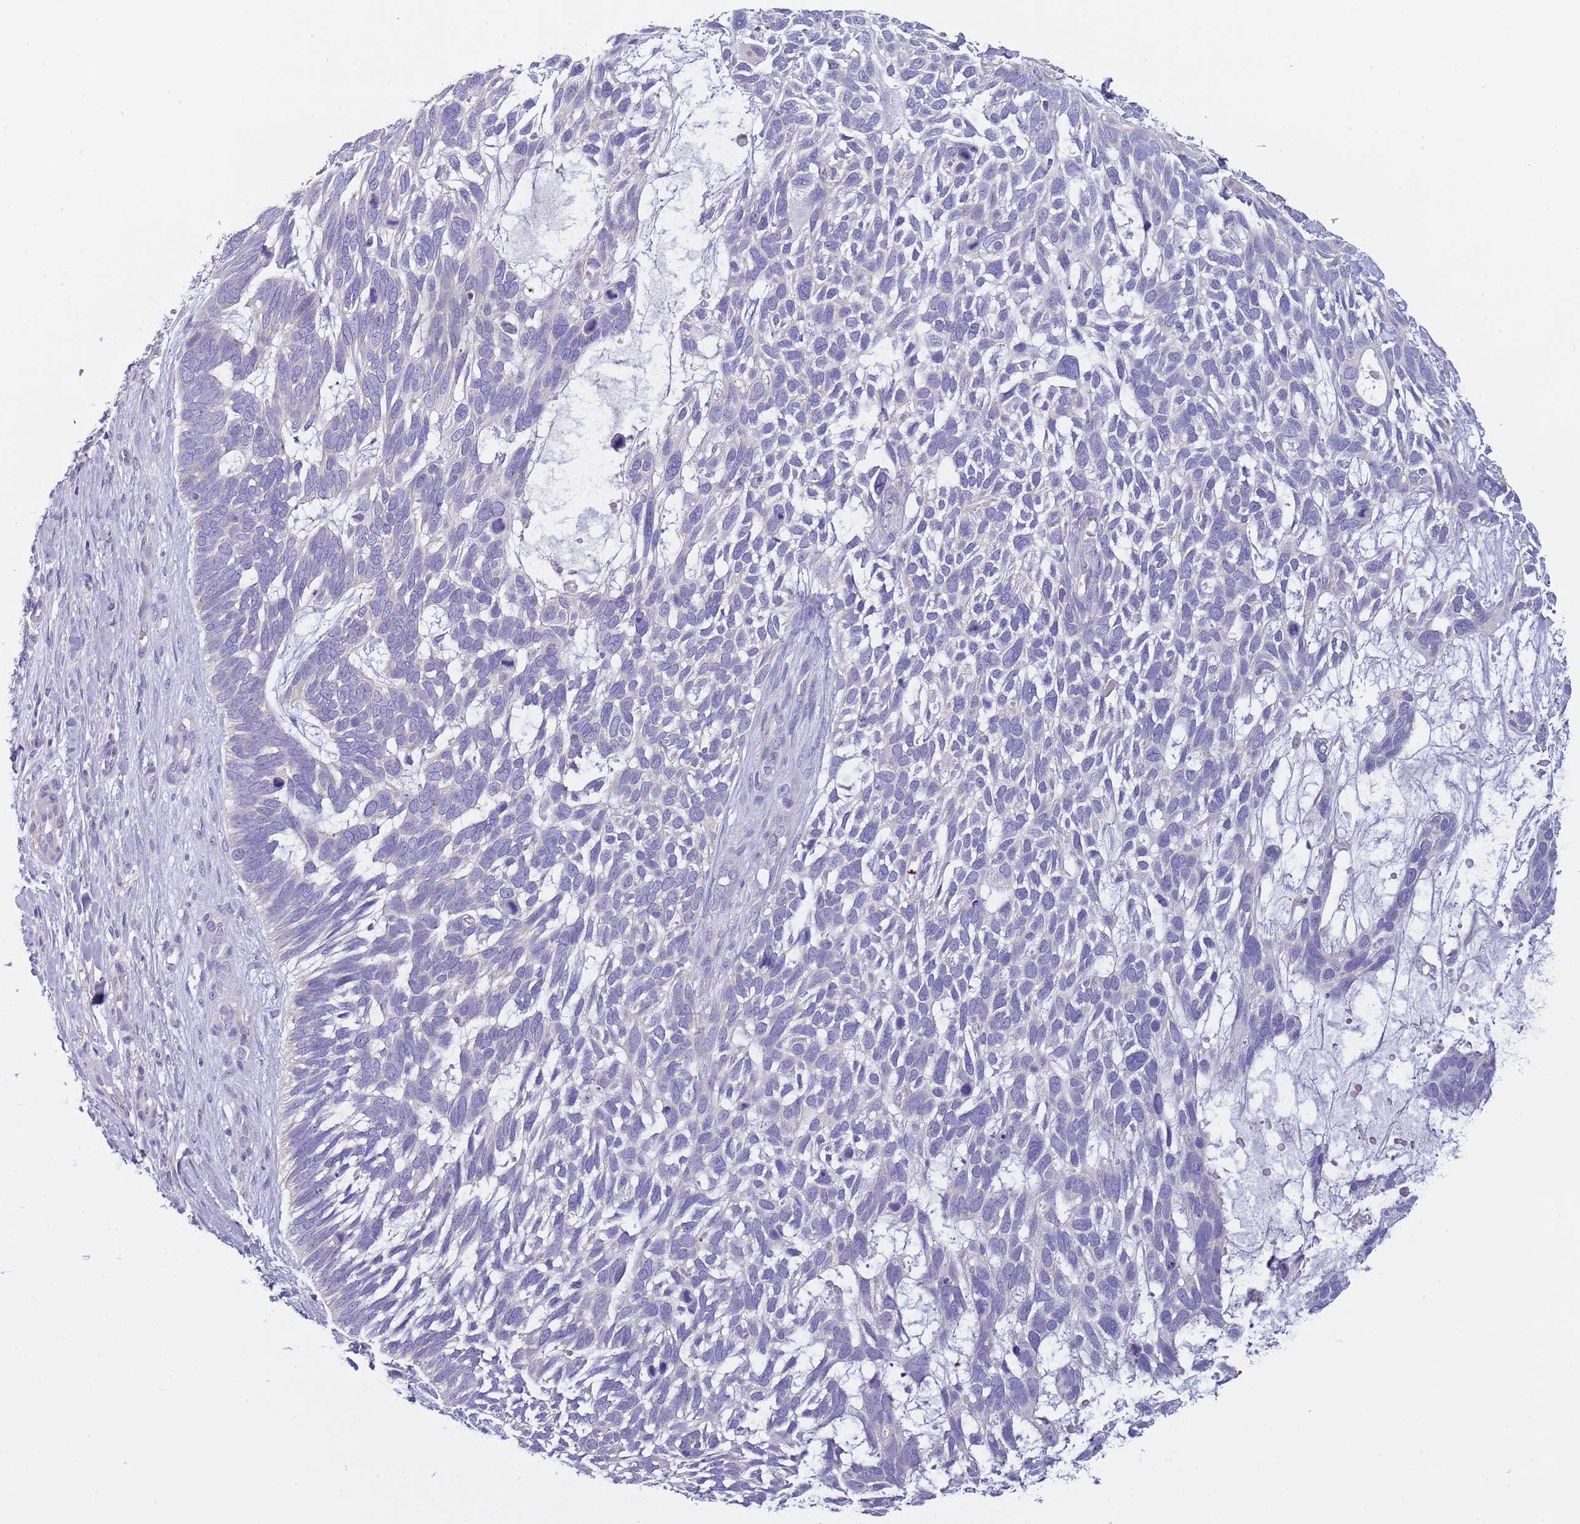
{"staining": {"intensity": "negative", "quantity": "none", "location": "none"}, "tissue": "skin cancer", "cell_type": "Tumor cells", "image_type": "cancer", "snomed": [{"axis": "morphology", "description": "Basal cell carcinoma"}, {"axis": "topography", "description": "Skin"}], "caption": "Photomicrograph shows no protein expression in tumor cells of skin cancer (basal cell carcinoma) tissue. (Immunohistochemistry, brightfield microscopy, high magnification).", "gene": "MAN1C1", "patient": {"sex": "male", "age": 88}}